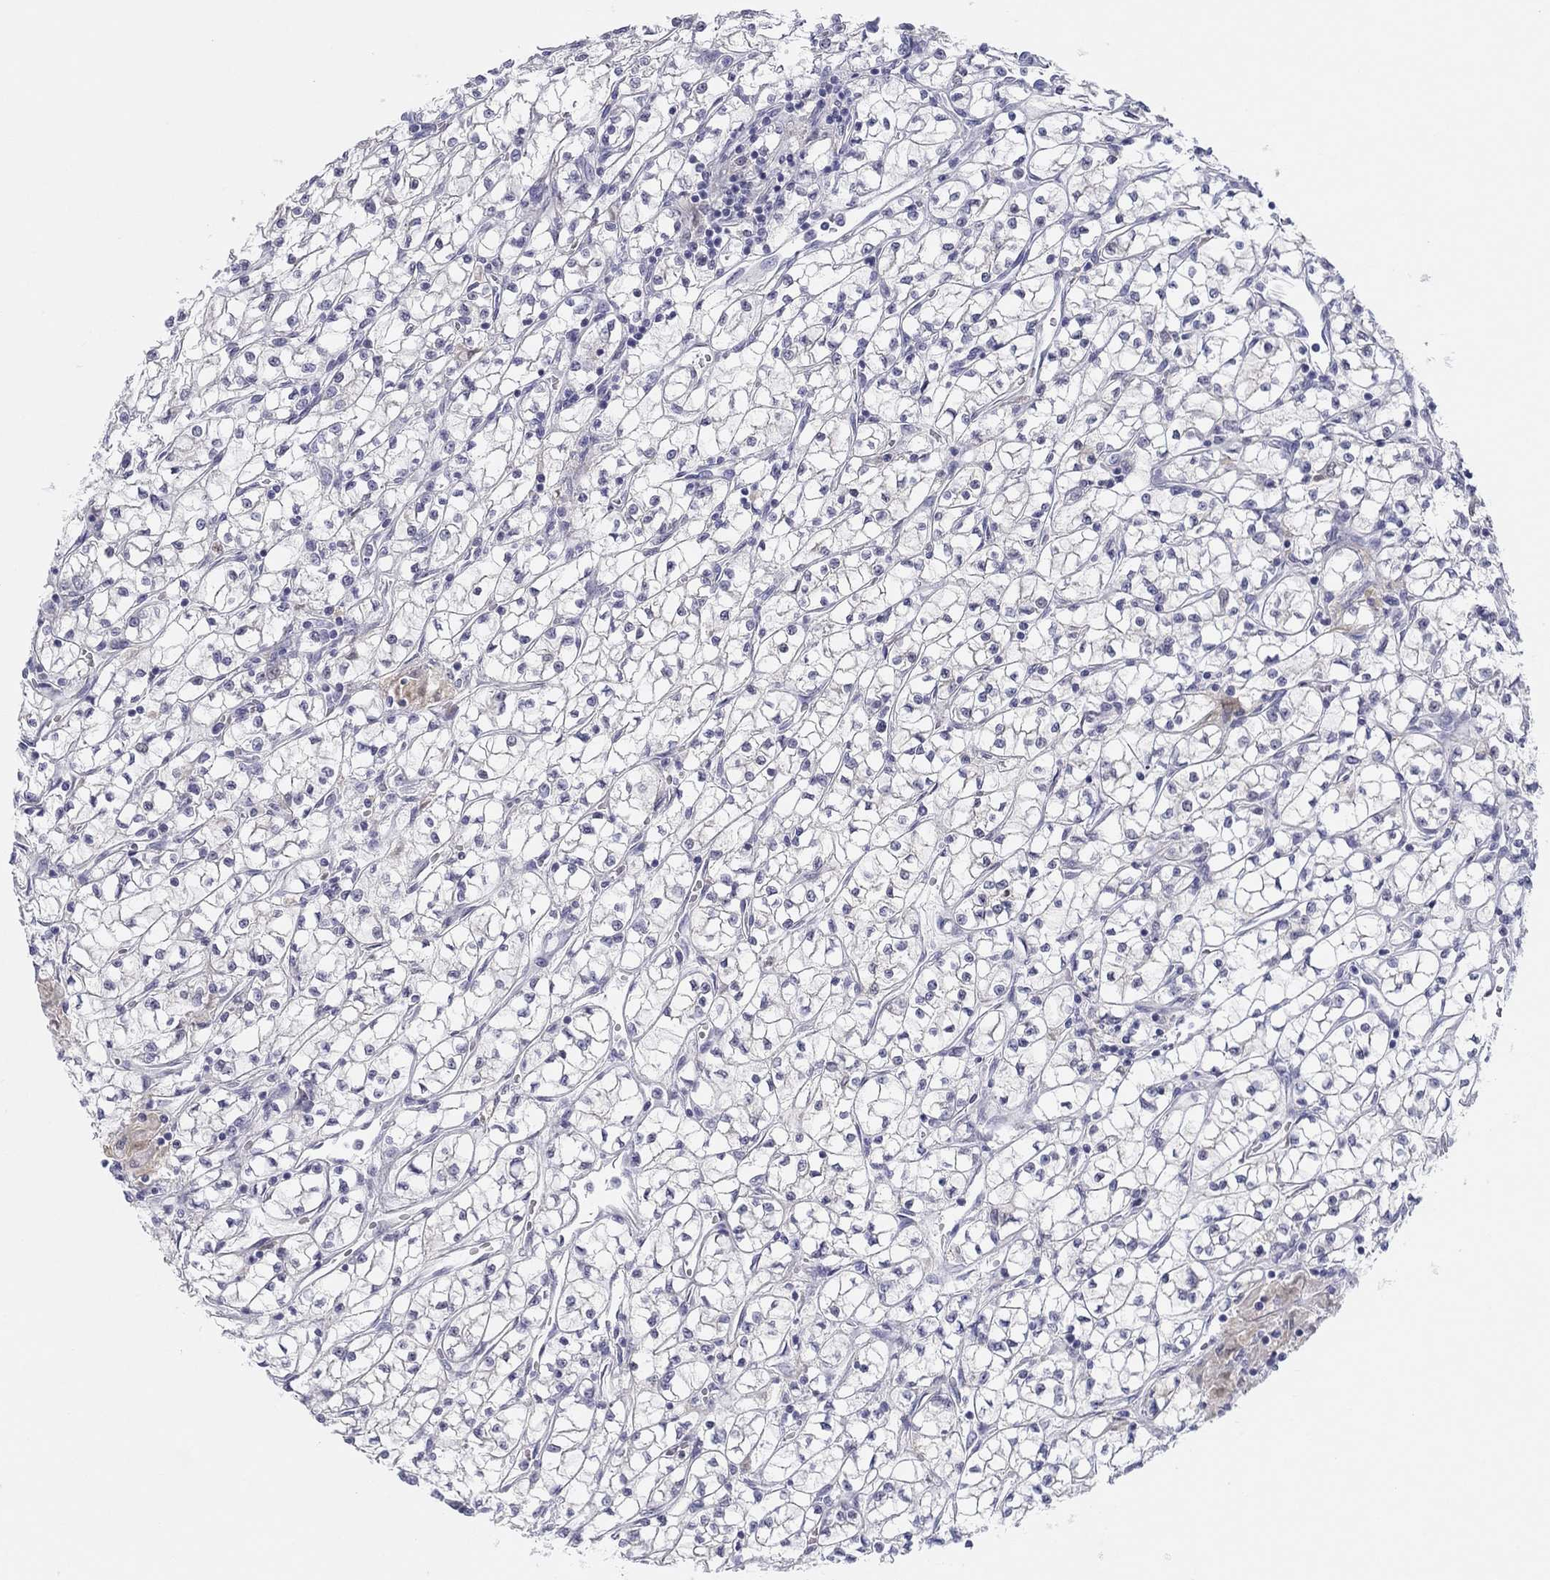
{"staining": {"intensity": "negative", "quantity": "none", "location": "none"}, "tissue": "renal cancer", "cell_type": "Tumor cells", "image_type": "cancer", "snomed": [{"axis": "morphology", "description": "Adenocarcinoma, NOS"}, {"axis": "topography", "description": "Kidney"}], "caption": "Tumor cells are negative for protein expression in human adenocarcinoma (renal).", "gene": "PDXK", "patient": {"sex": "female", "age": 64}}